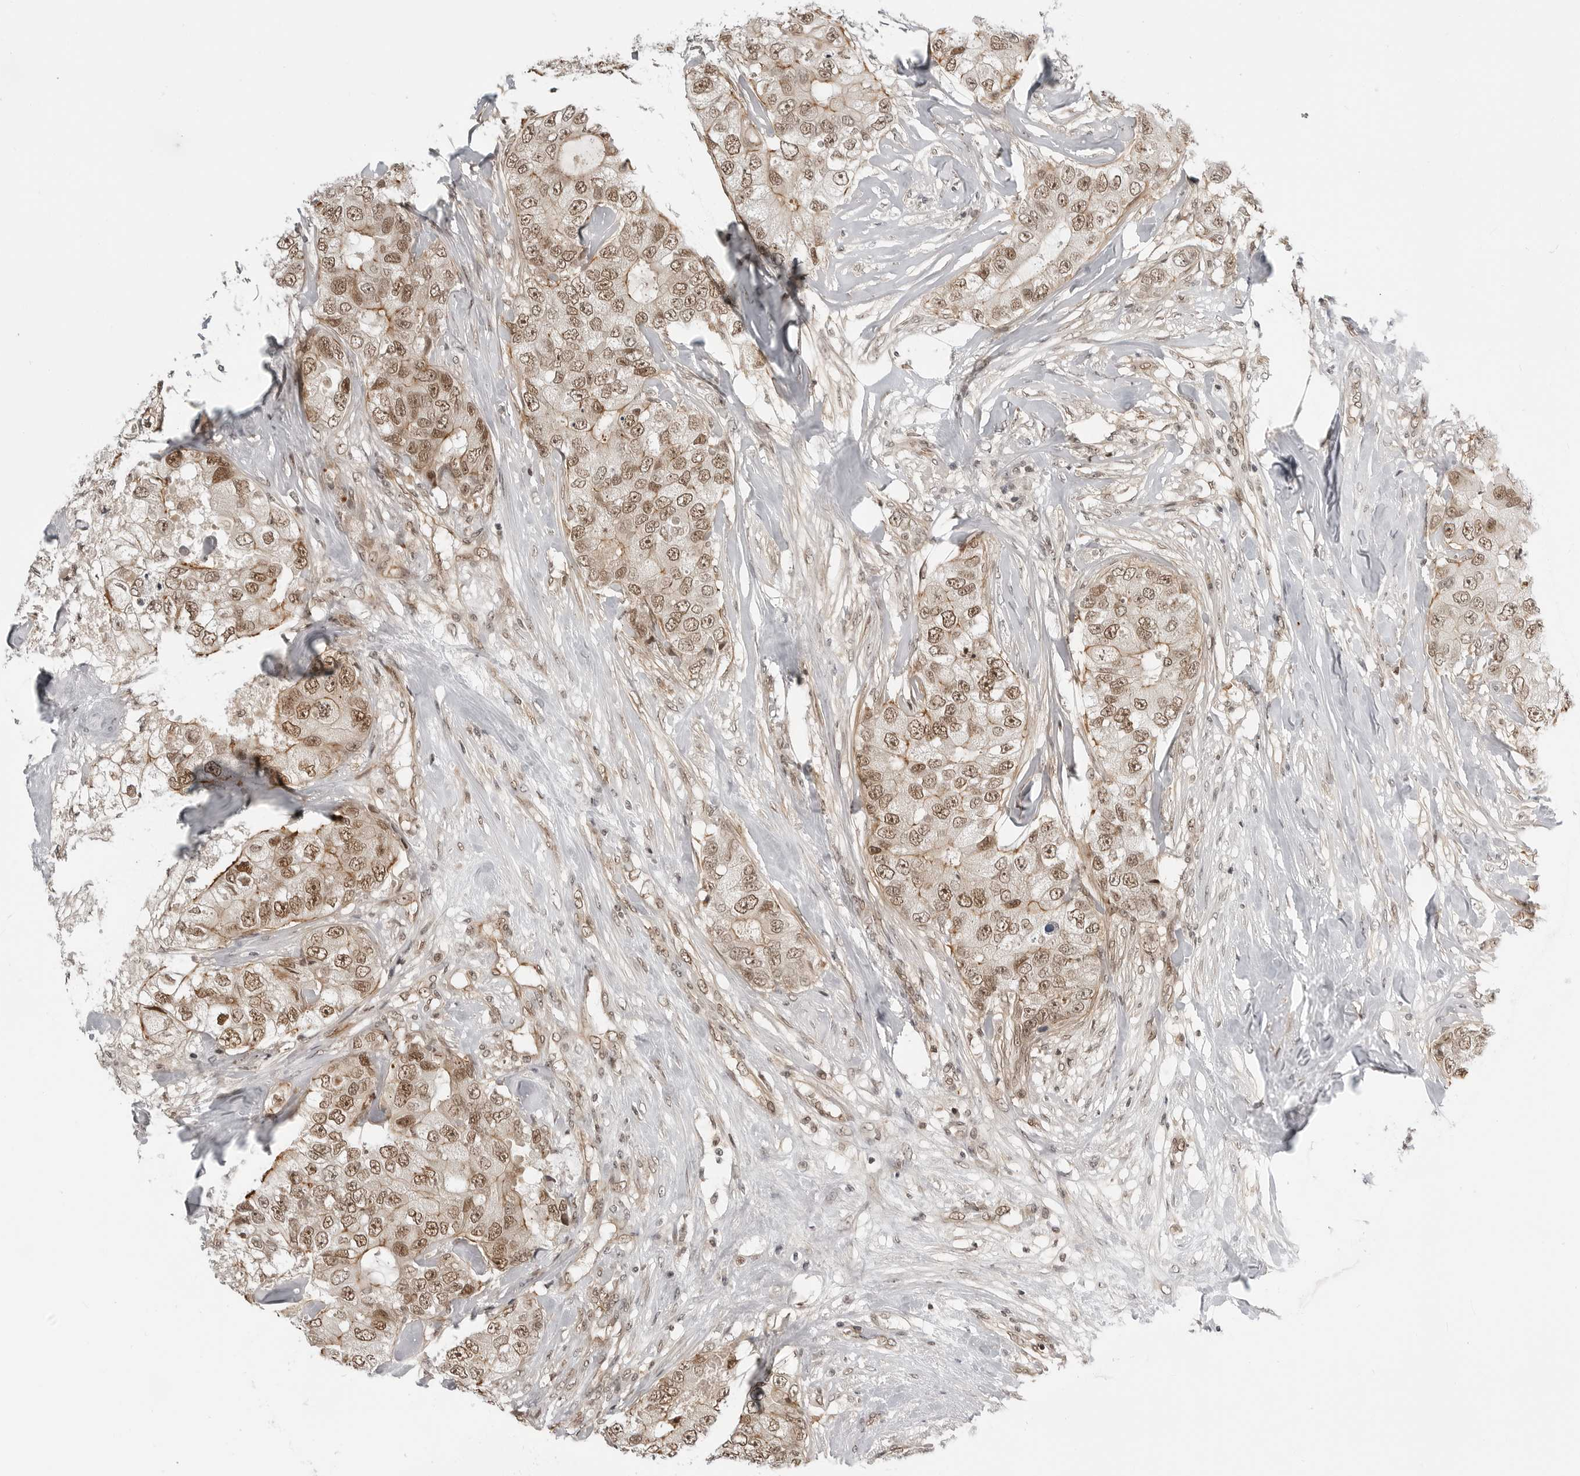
{"staining": {"intensity": "moderate", "quantity": ">75%", "location": "cytoplasmic/membranous,nuclear"}, "tissue": "breast cancer", "cell_type": "Tumor cells", "image_type": "cancer", "snomed": [{"axis": "morphology", "description": "Duct carcinoma"}, {"axis": "topography", "description": "Breast"}], "caption": "Immunohistochemistry (IHC) photomicrograph of neoplastic tissue: human invasive ductal carcinoma (breast) stained using immunohistochemistry displays medium levels of moderate protein expression localized specifically in the cytoplasmic/membranous and nuclear of tumor cells, appearing as a cytoplasmic/membranous and nuclear brown color.", "gene": "C8orf33", "patient": {"sex": "female", "age": 62}}